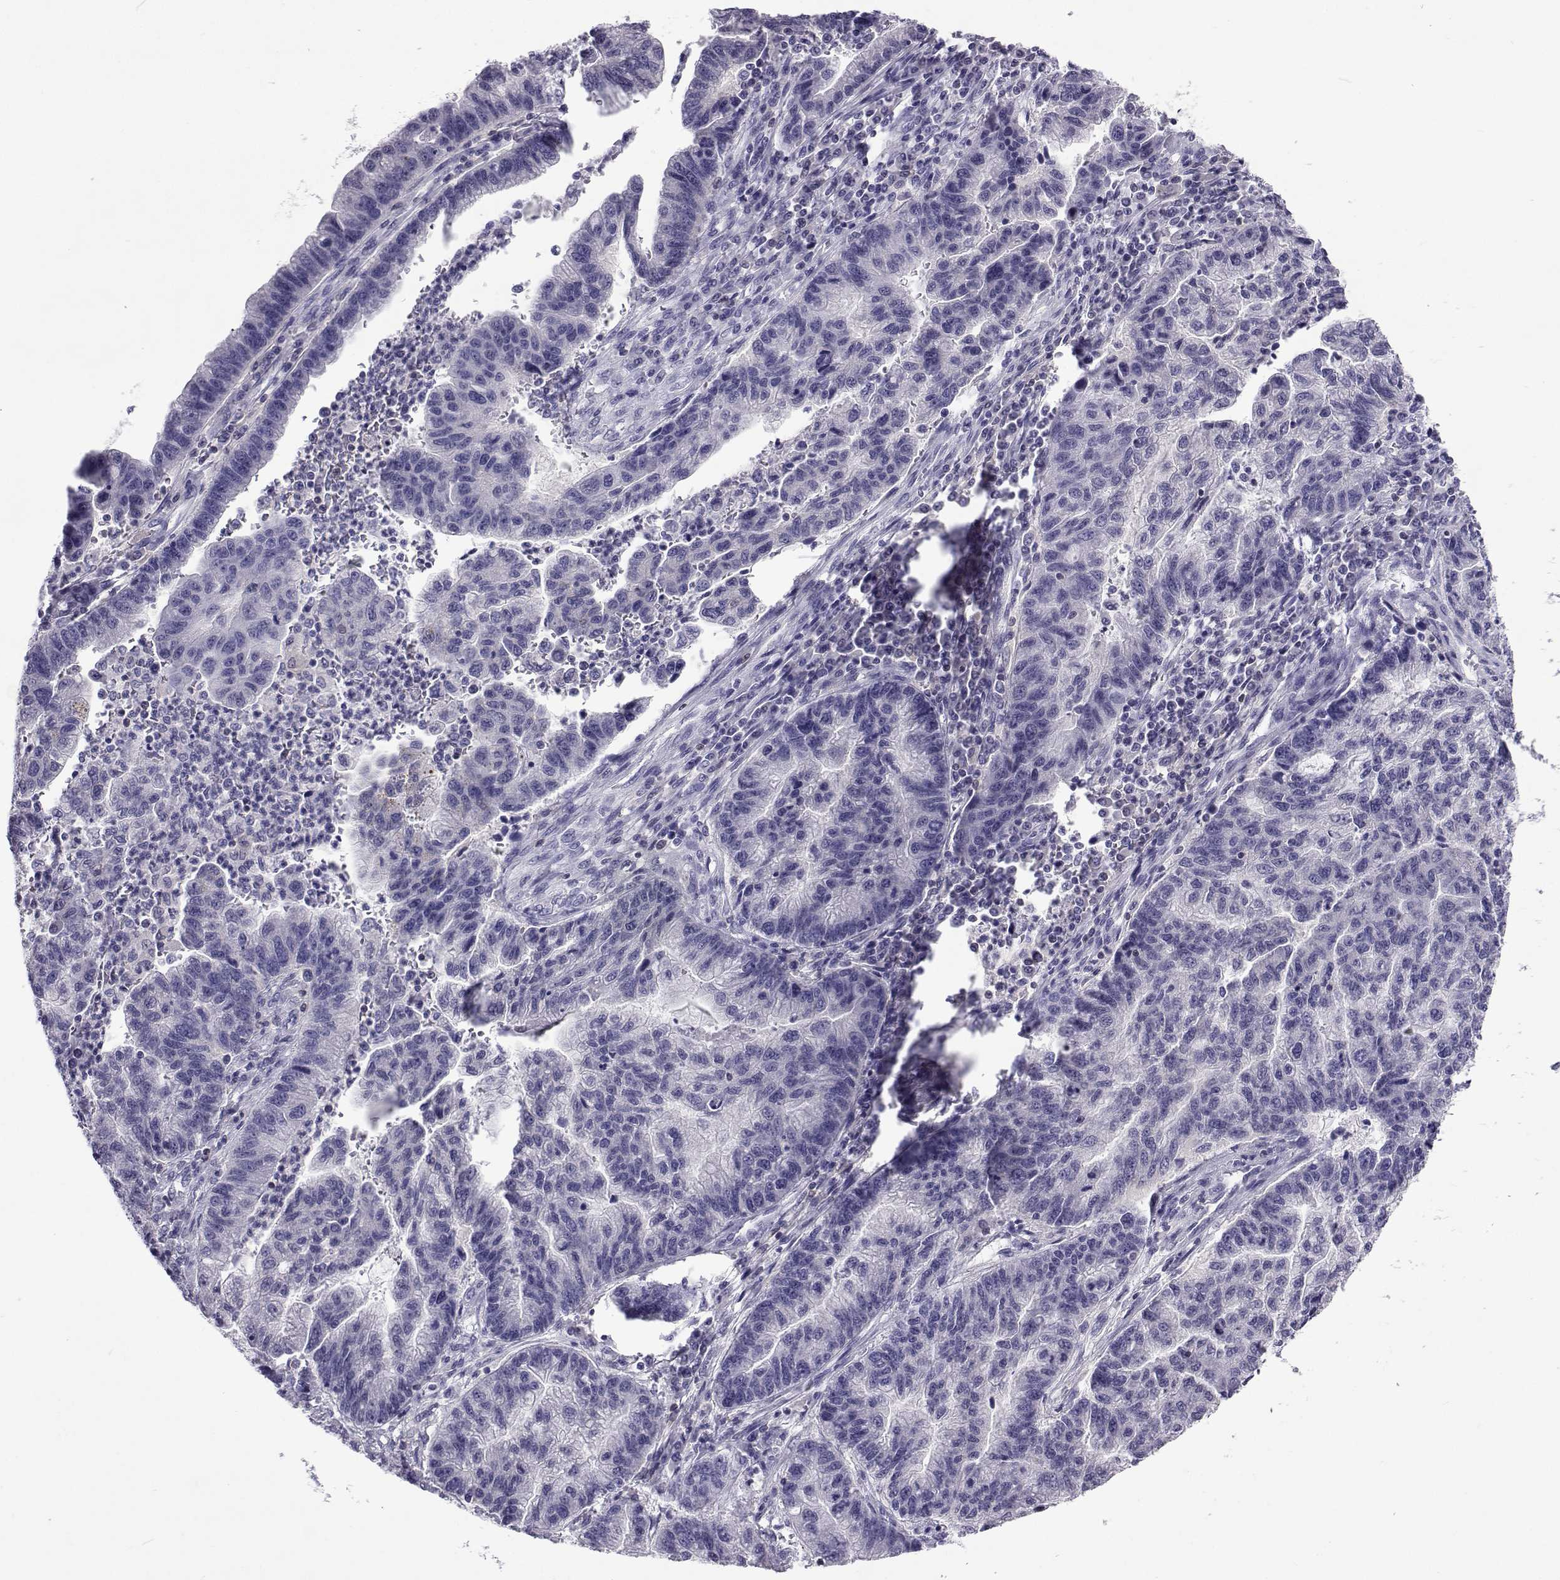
{"staining": {"intensity": "negative", "quantity": "none", "location": "none"}, "tissue": "stomach cancer", "cell_type": "Tumor cells", "image_type": "cancer", "snomed": [{"axis": "morphology", "description": "Adenocarcinoma, NOS"}, {"axis": "topography", "description": "Stomach"}], "caption": "DAB (3,3'-diaminobenzidine) immunohistochemical staining of stomach adenocarcinoma exhibits no significant positivity in tumor cells.", "gene": "GALM", "patient": {"sex": "male", "age": 83}}